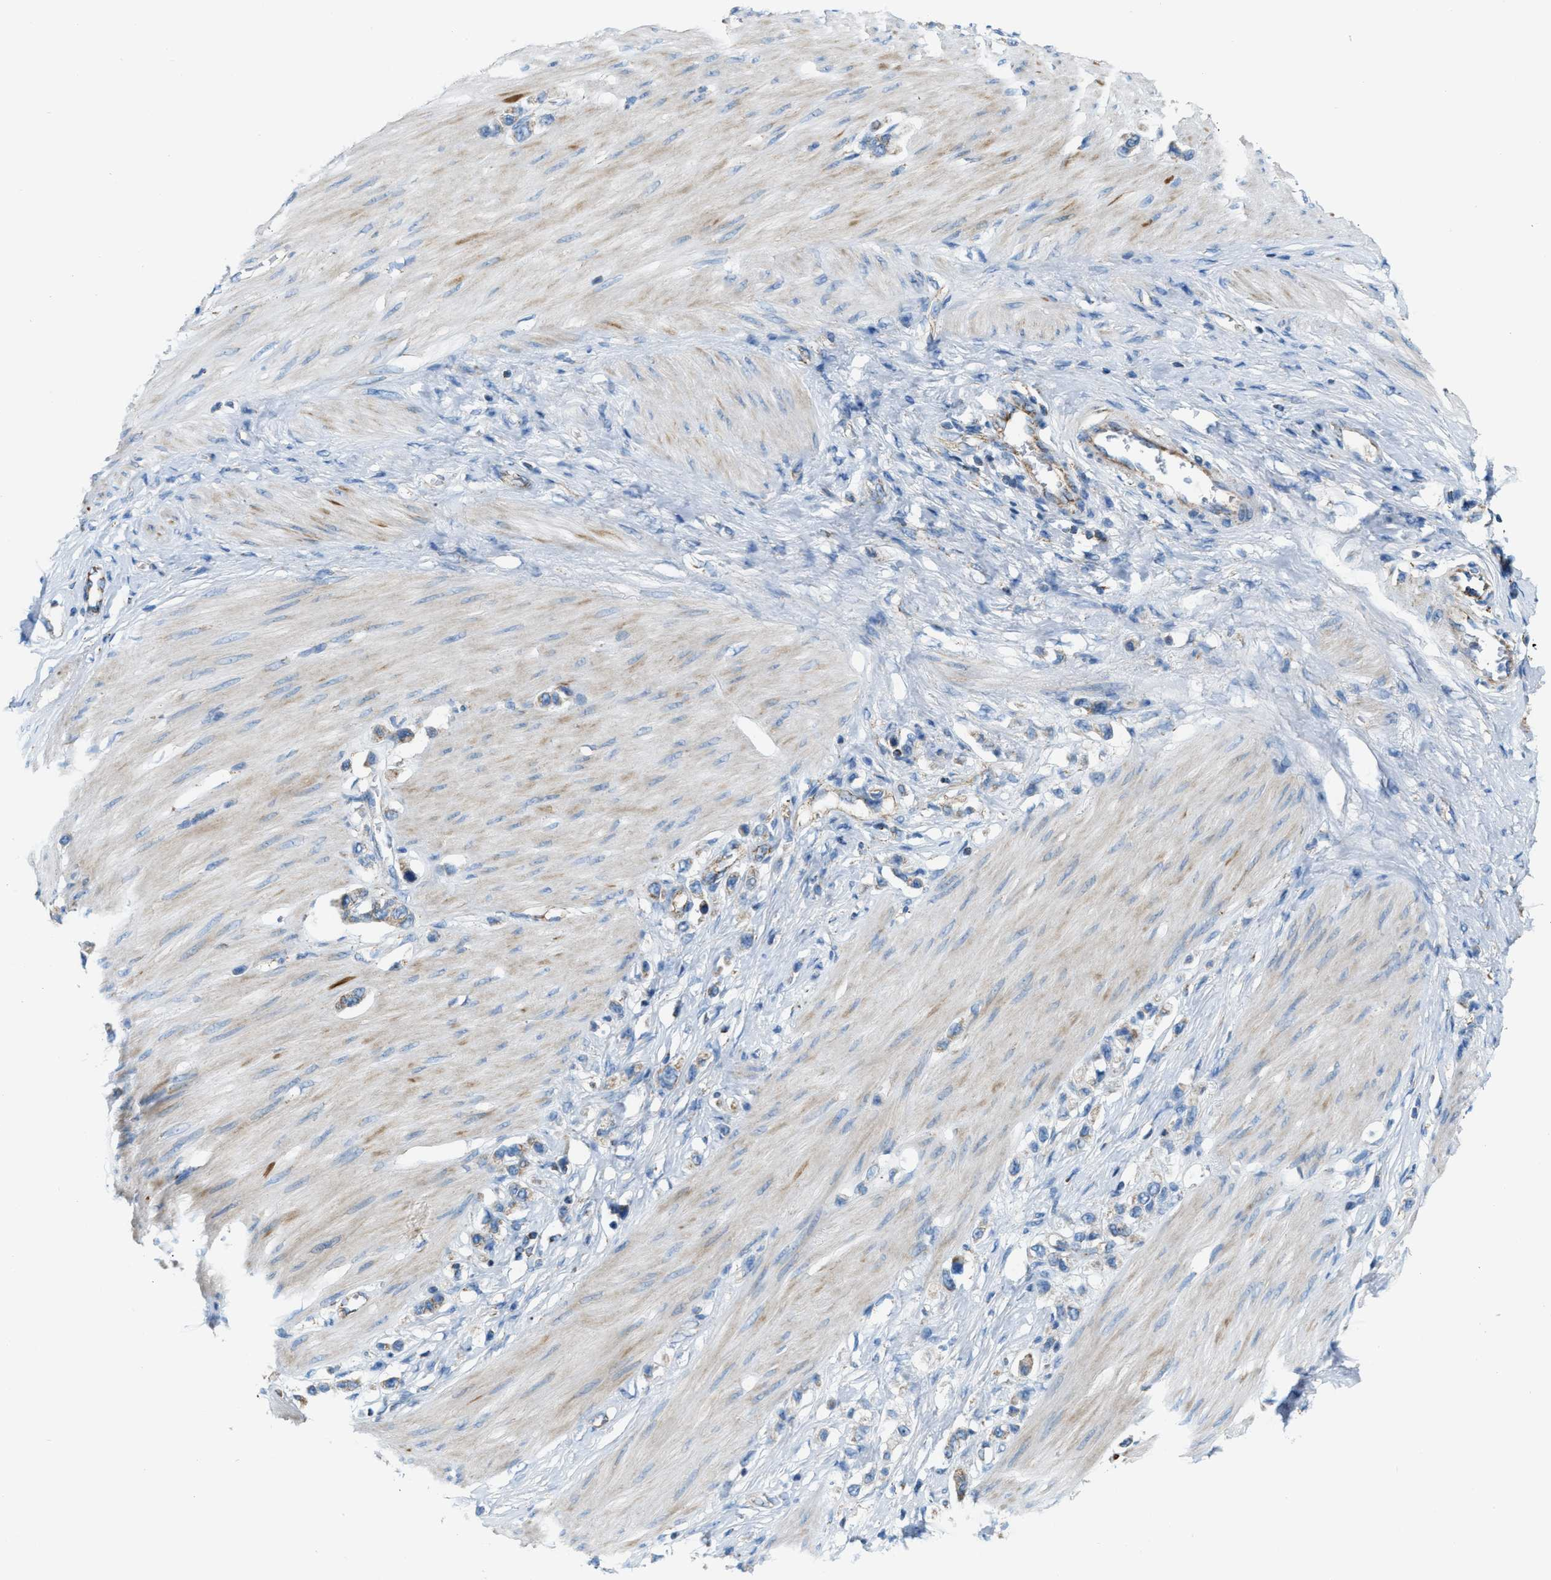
{"staining": {"intensity": "weak", "quantity": "25%-75%", "location": "cytoplasmic/membranous"}, "tissue": "stomach cancer", "cell_type": "Tumor cells", "image_type": "cancer", "snomed": [{"axis": "morphology", "description": "Adenocarcinoma, NOS"}, {"axis": "topography", "description": "Stomach"}], "caption": "Human stomach cancer stained with a protein marker reveals weak staining in tumor cells.", "gene": "JADE1", "patient": {"sex": "female", "age": 65}}